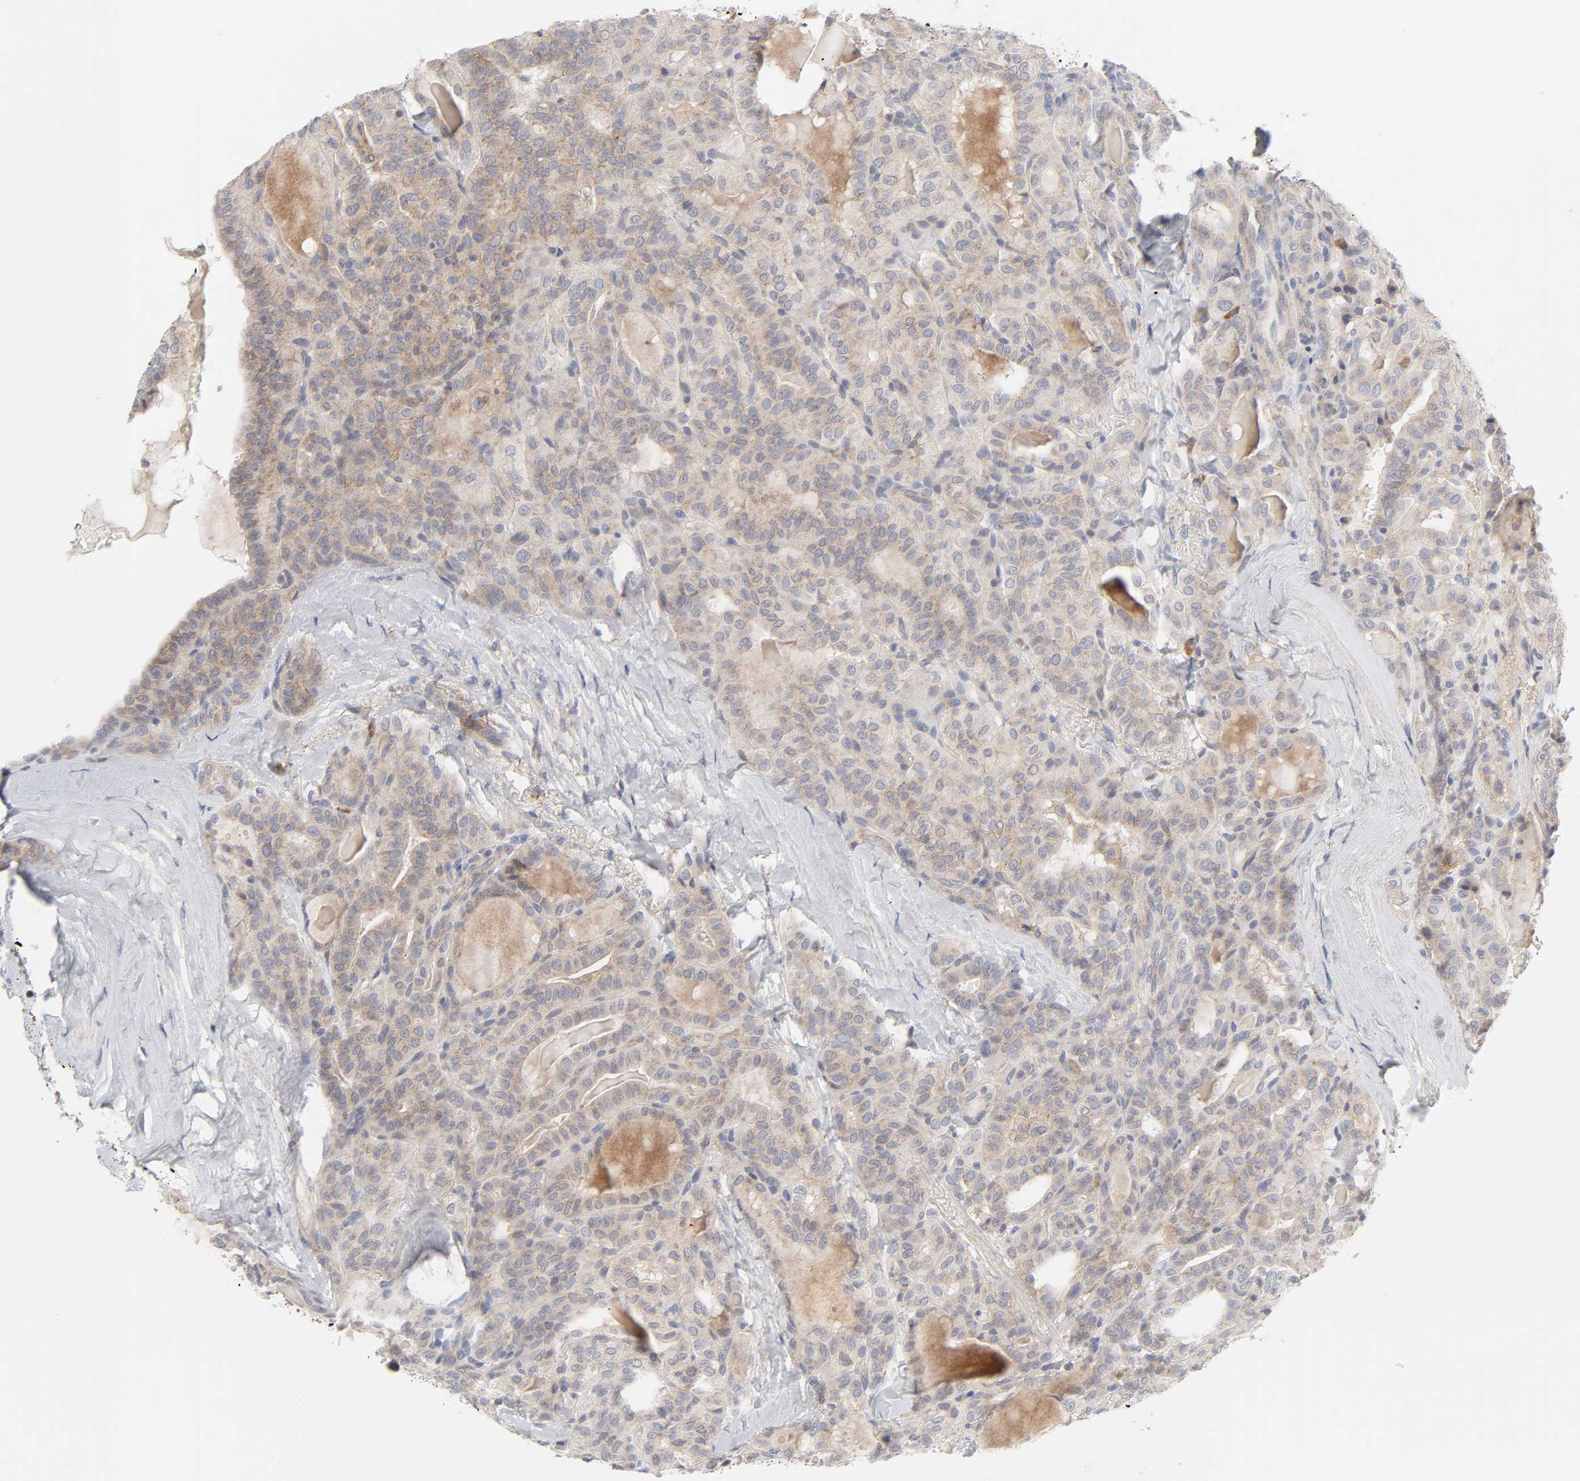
{"staining": {"intensity": "weak", "quantity": "25%-75%", "location": "cytoplasmic/membranous"}, "tissue": "thyroid cancer", "cell_type": "Tumor cells", "image_type": "cancer", "snomed": [{"axis": "morphology", "description": "Papillary adenocarcinoma, NOS"}, {"axis": "topography", "description": "Thyroid gland"}], "caption": "A photomicrograph showing weak cytoplasmic/membranous expression in about 25%-75% of tumor cells in papillary adenocarcinoma (thyroid), as visualized by brown immunohistochemical staining.", "gene": "IL4R", "patient": {"sex": "male", "age": 77}}